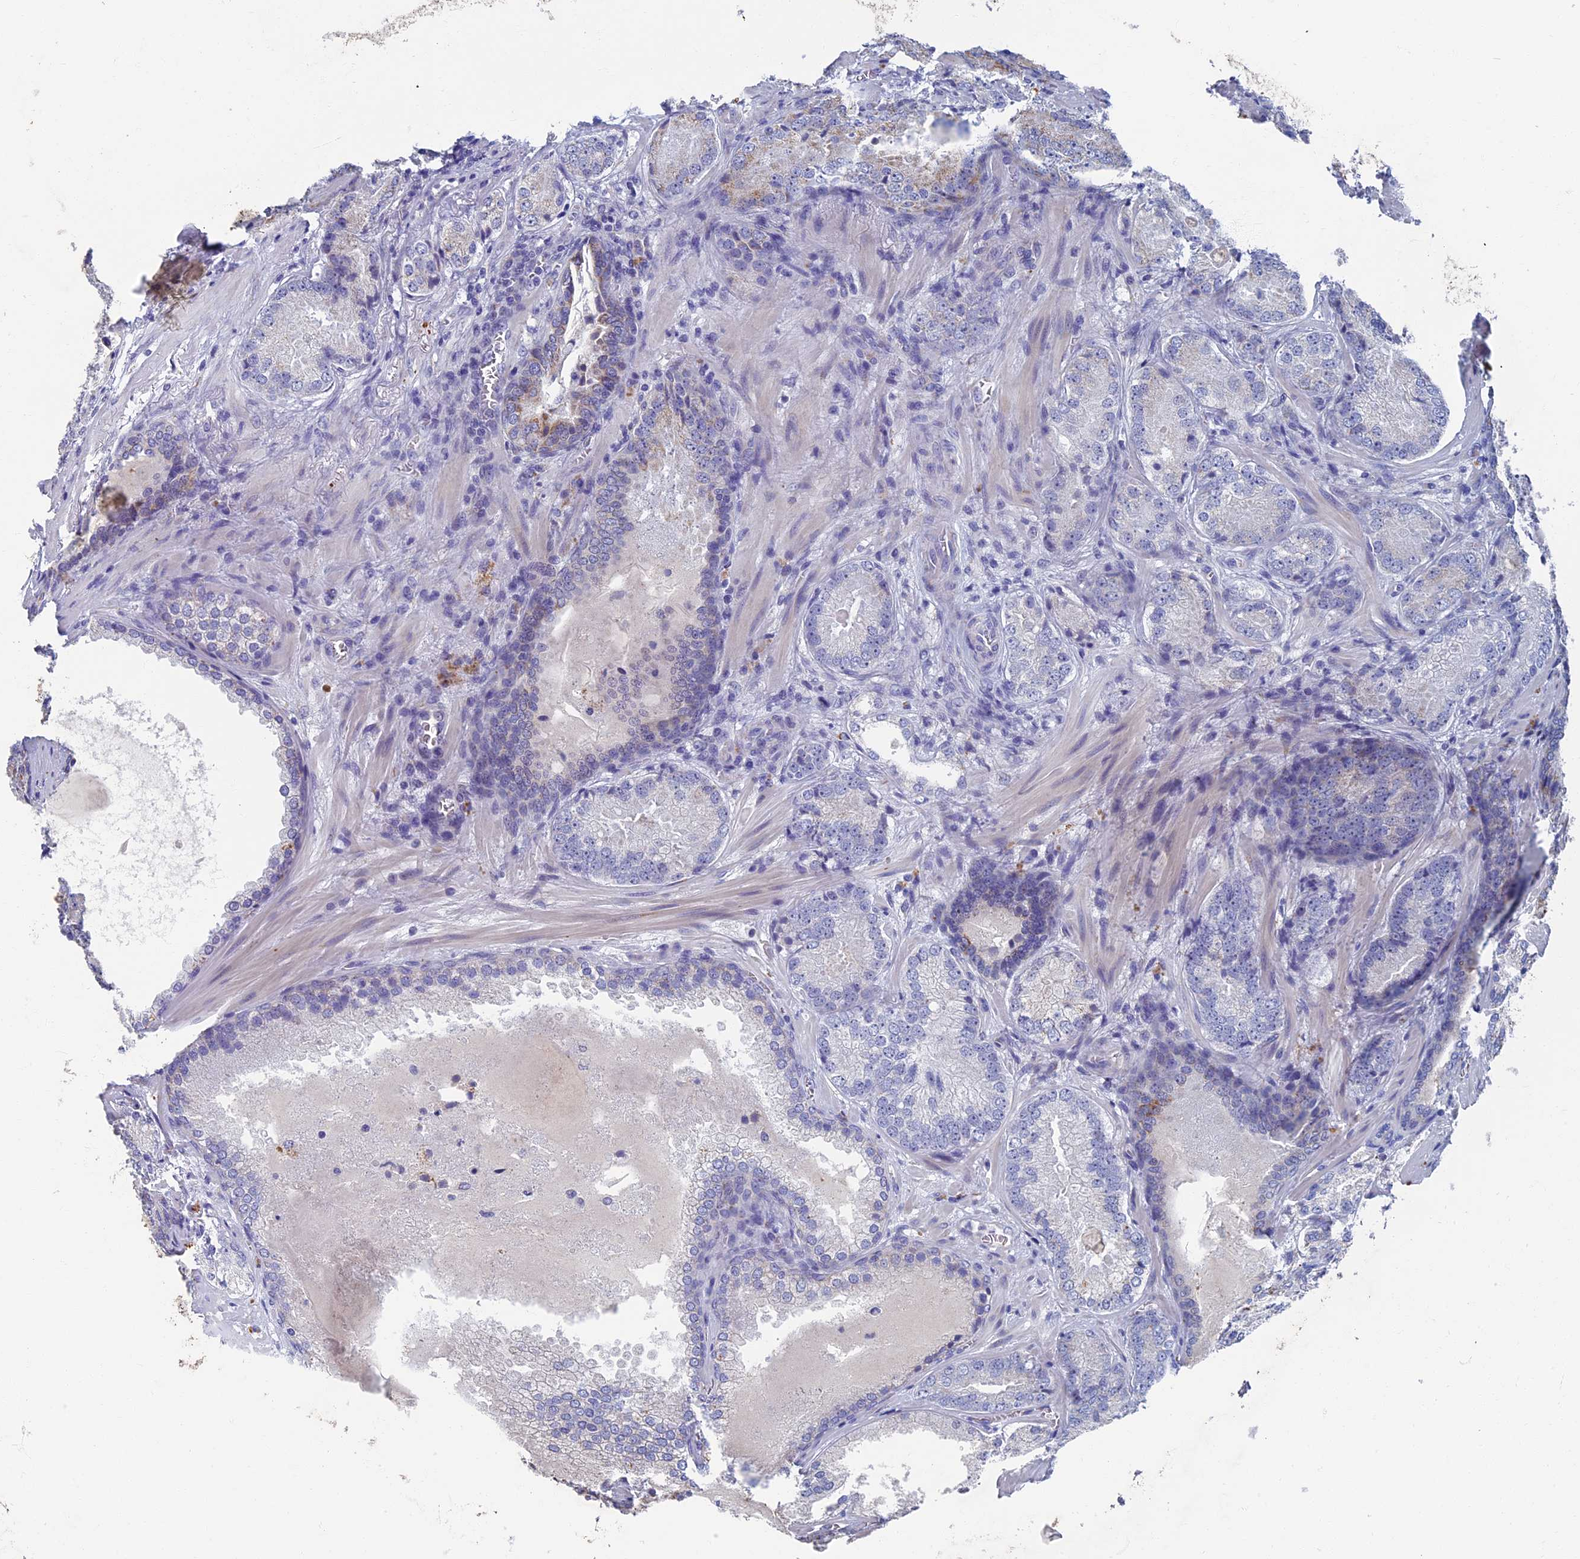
{"staining": {"intensity": "negative", "quantity": "none", "location": "none"}, "tissue": "prostate cancer", "cell_type": "Tumor cells", "image_type": "cancer", "snomed": [{"axis": "morphology", "description": "Adenocarcinoma, Low grade"}, {"axis": "topography", "description": "Prostate"}], "caption": "Tumor cells are negative for protein expression in human prostate low-grade adenocarcinoma. The staining was performed using DAB to visualize the protein expression in brown, while the nuclei were stained in blue with hematoxylin (Magnification: 20x).", "gene": "OAT", "patient": {"sex": "male", "age": 74}}